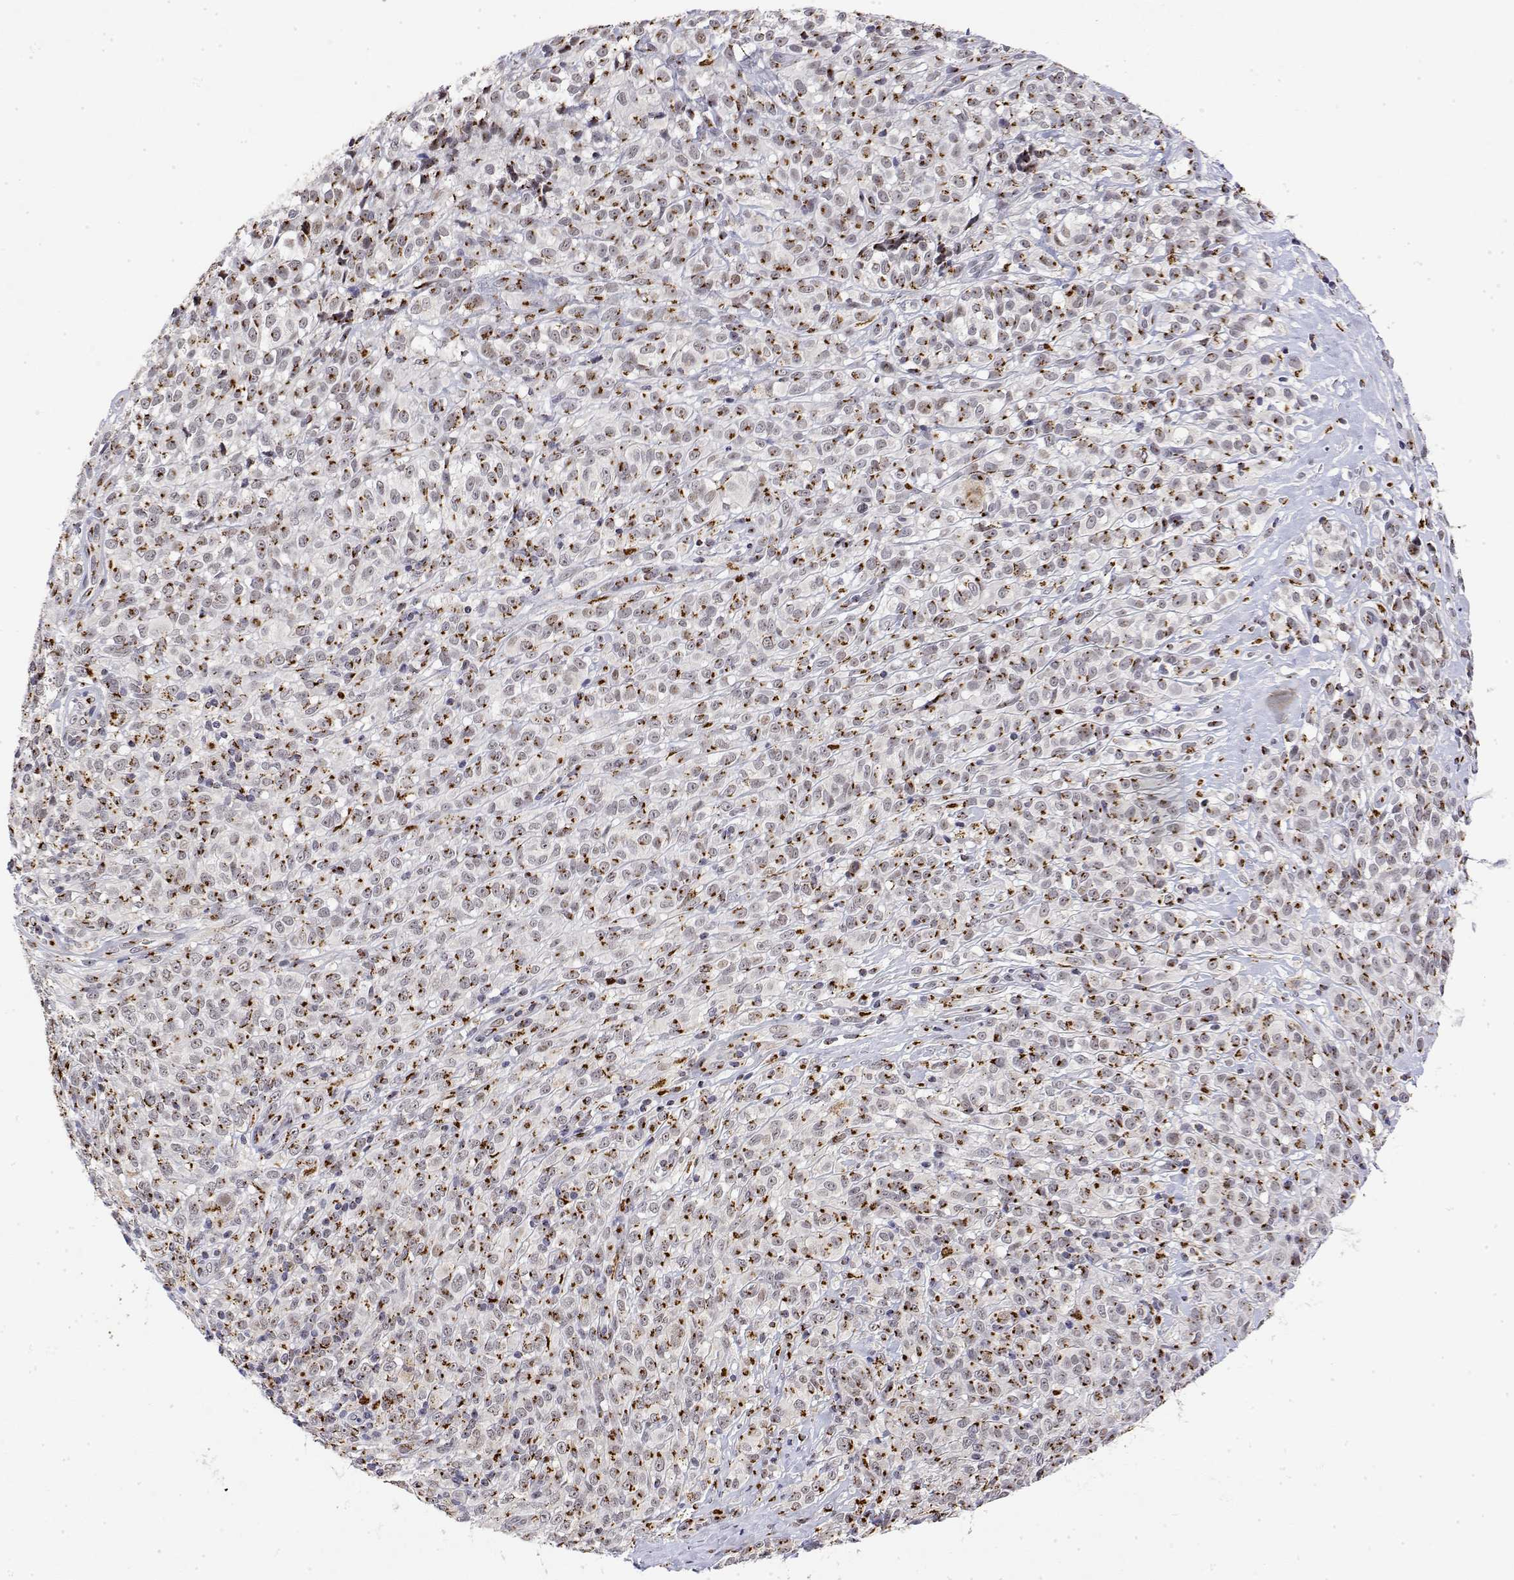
{"staining": {"intensity": "strong", "quantity": "25%-75%", "location": "cytoplasmic/membranous"}, "tissue": "melanoma", "cell_type": "Tumor cells", "image_type": "cancer", "snomed": [{"axis": "morphology", "description": "Malignant melanoma, NOS"}, {"axis": "topography", "description": "Skin"}], "caption": "Immunohistochemistry staining of melanoma, which reveals high levels of strong cytoplasmic/membranous expression in about 25%-75% of tumor cells indicating strong cytoplasmic/membranous protein staining. The staining was performed using DAB (brown) for protein detection and nuclei were counterstained in hematoxylin (blue).", "gene": "YIPF3", "patient": {"sex": "male", "age": 85}}